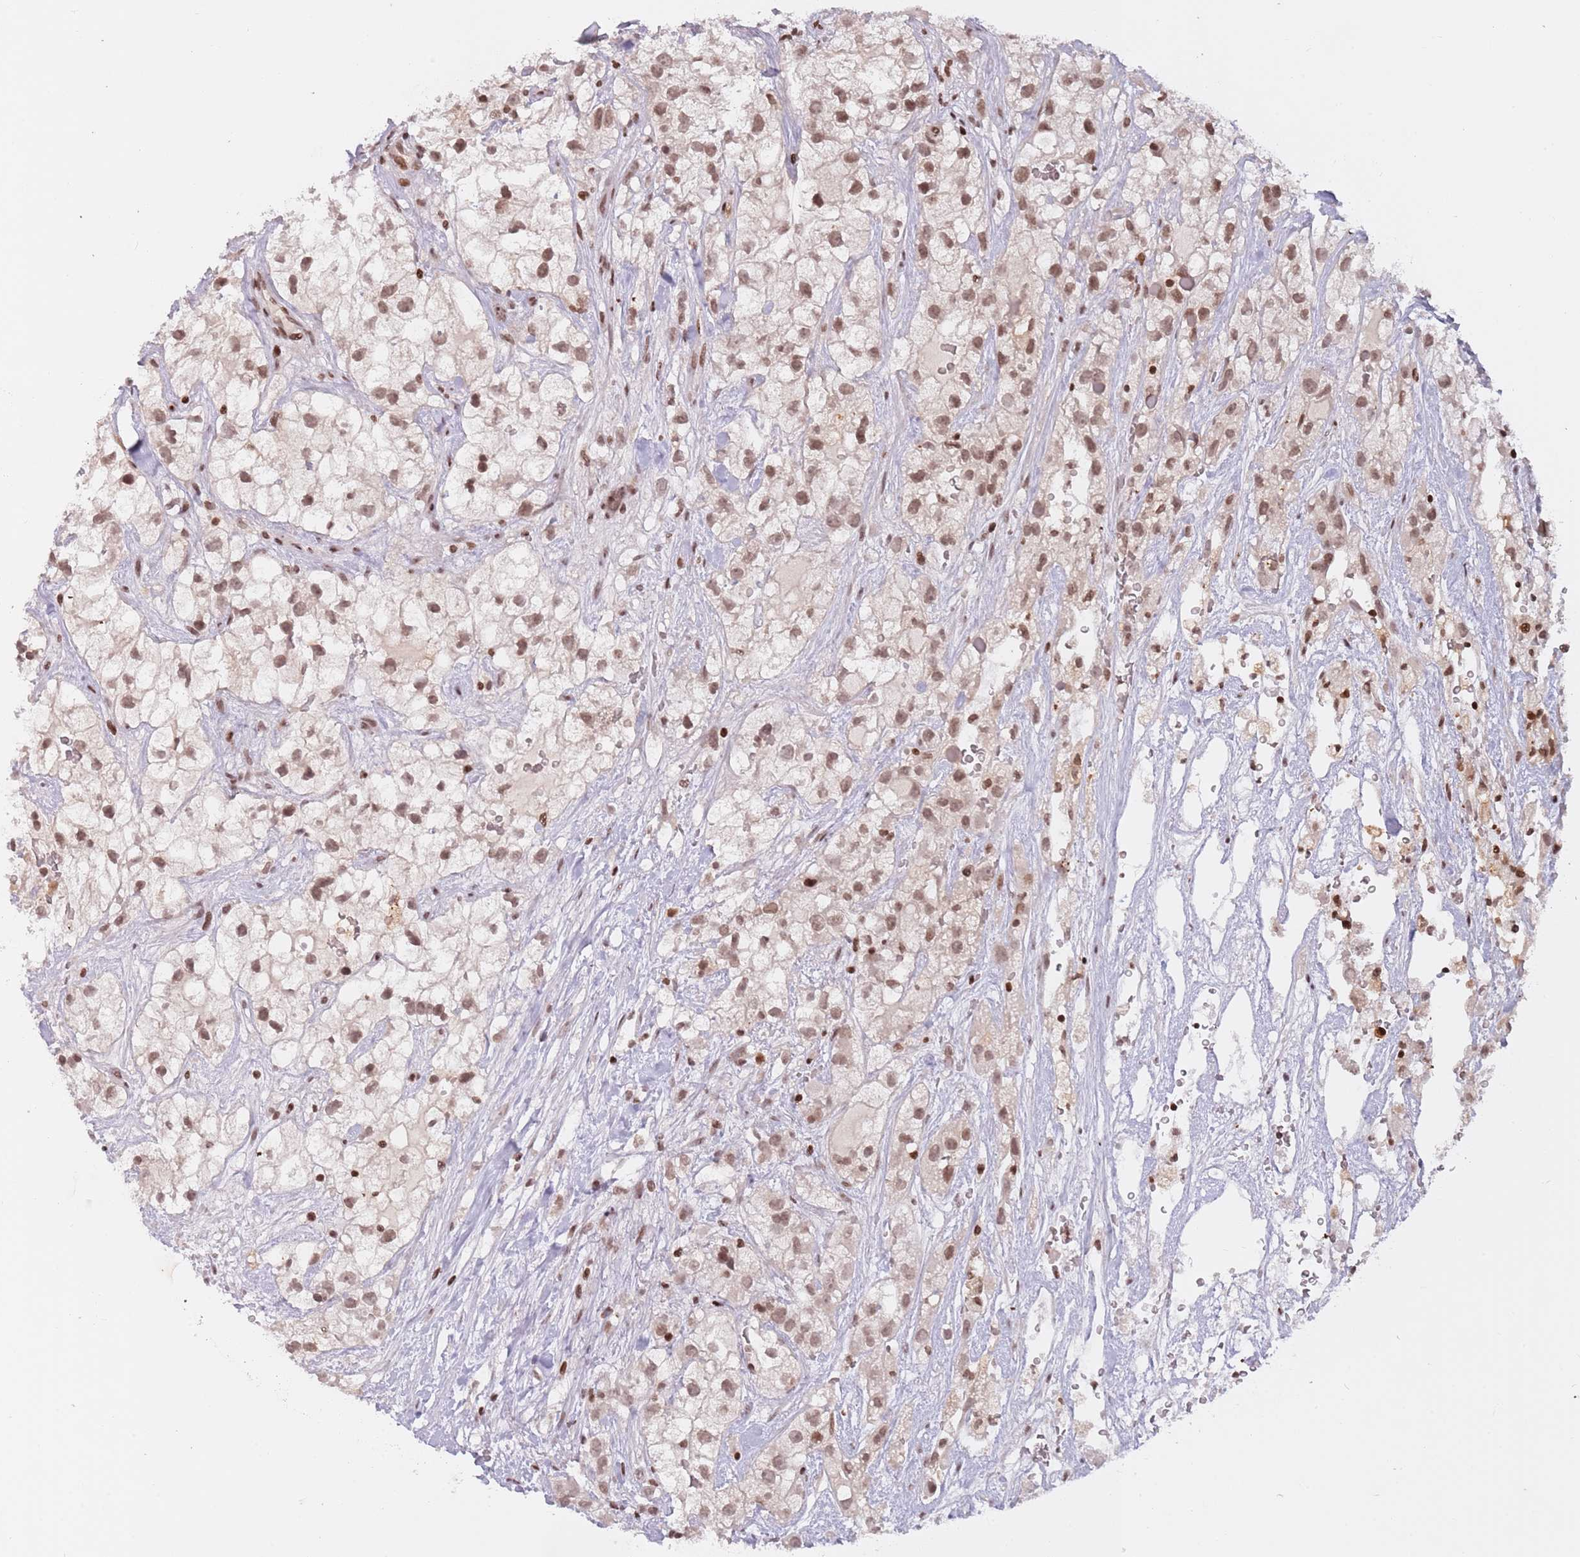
{"staining": {"intensity": "weak", "quantity": ">75%", "location": "nuclear"}, "tissue": "renal cancer", "cell_type": "Tumor cells", "image_type": "cancer", "snomed": [{"axis": "morphology", "description": "Adenocarcinoma, NOS"}, {"axis": "topography", "description": "Kidney"}], "caption": "Protein staining of renal cancer (adenocarcinoma) tissue exhibits weak nuclear positivity in about >75% of tumor cells.", "gene": "SH3RF3", "patient": {"sex": "male", "age": 59}}